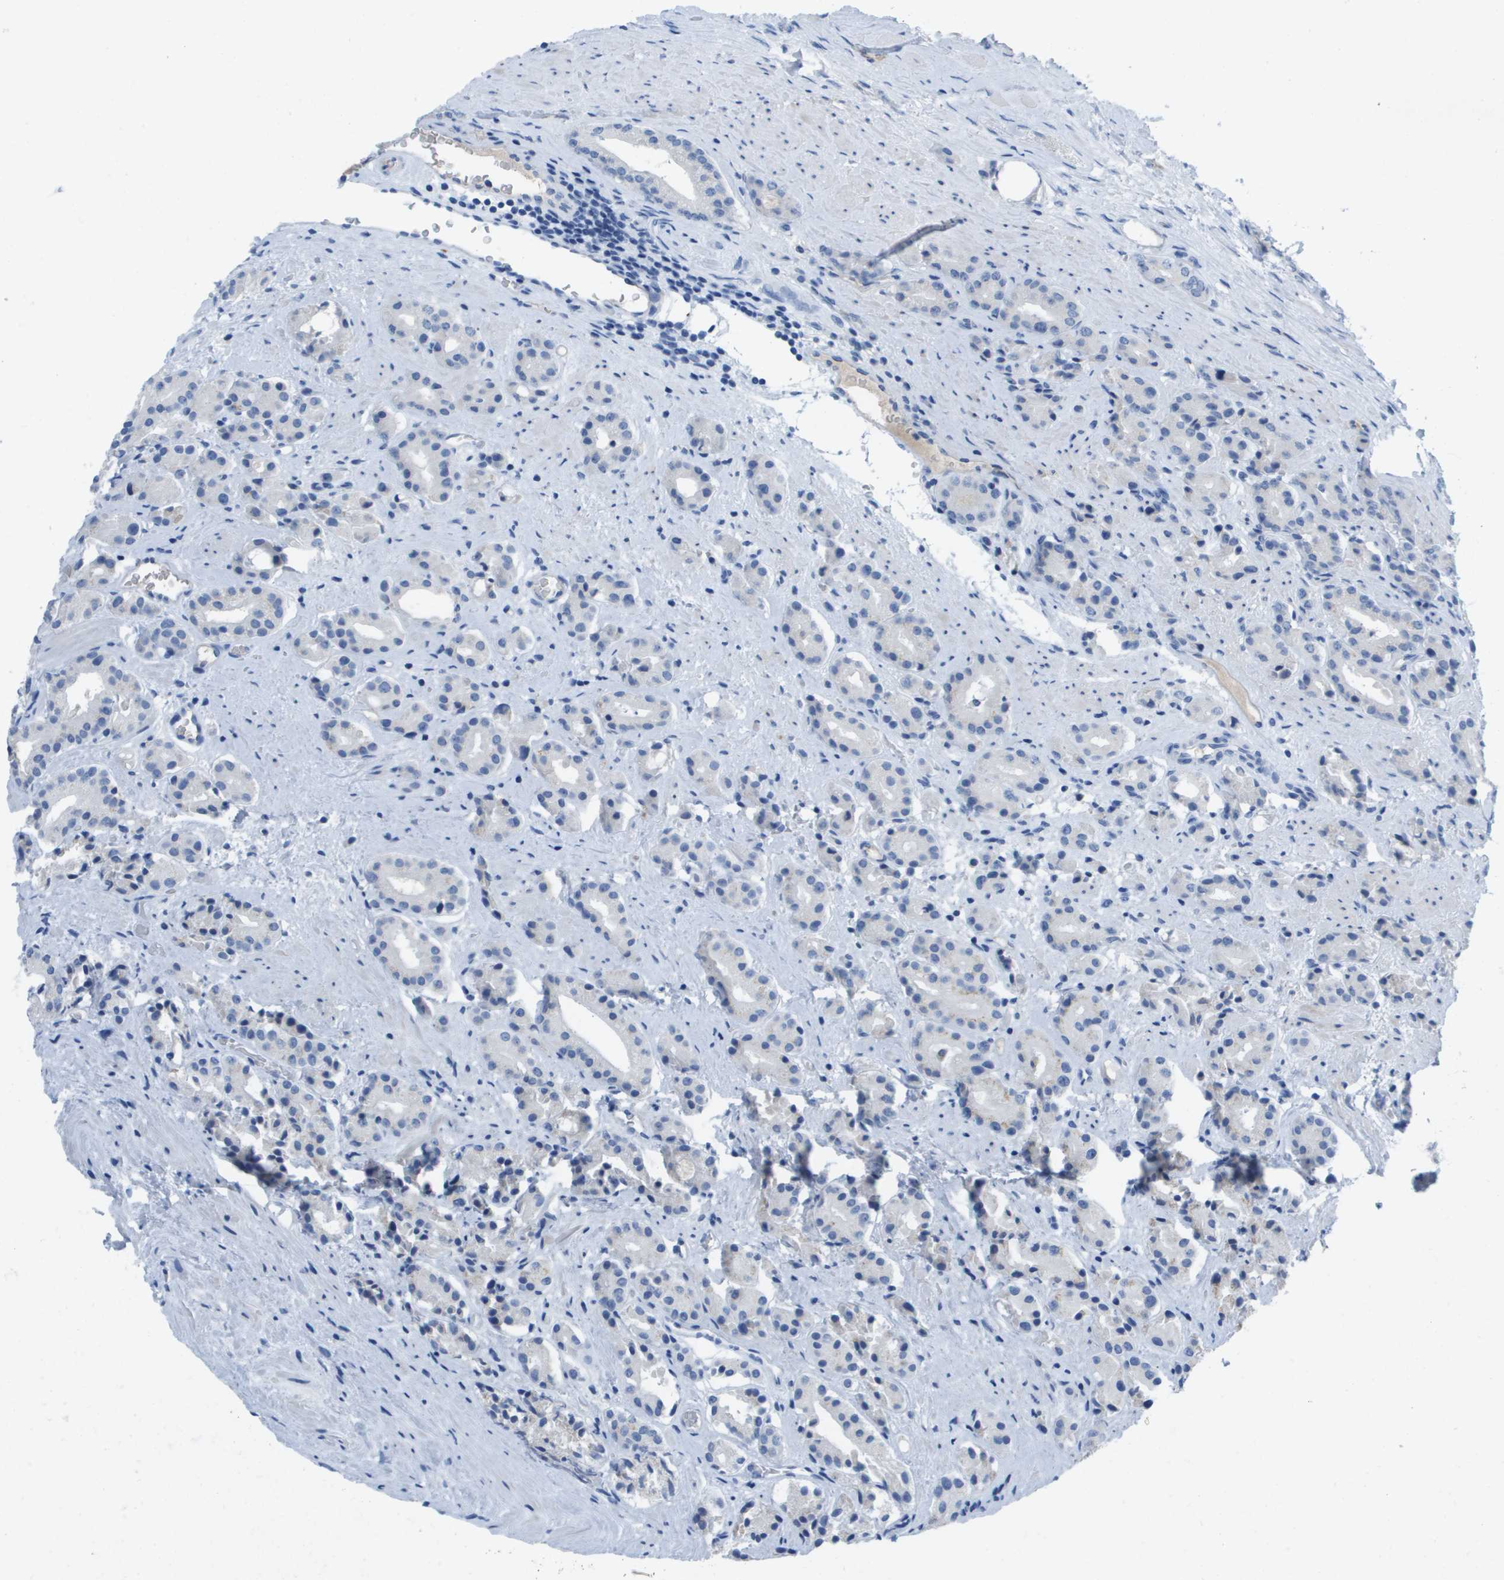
{"staining": {"intensity": "negative", "quantity": "none", "location": "none"}, "tissue": "prostate cancer", "cell_type": "Tumor cells", "image_type": "cancer", "snomed": [{"axis": "morphology", "description": "Normal tissue, NOS"}, {"axis": "morphology", "description": "Adenocarcinoma, High grade"}, {"axis": "topography", "description": "Prostate"}, {"axis": "topography", "description": "Seminal veicle"}], "caption": "Protein analysis of high-grade adenocarcinoma (prostate) demonstrates no significant positivity in tumor cells.", "gene": "GPR18", "patient": {"sex": "male", "age": 55}}